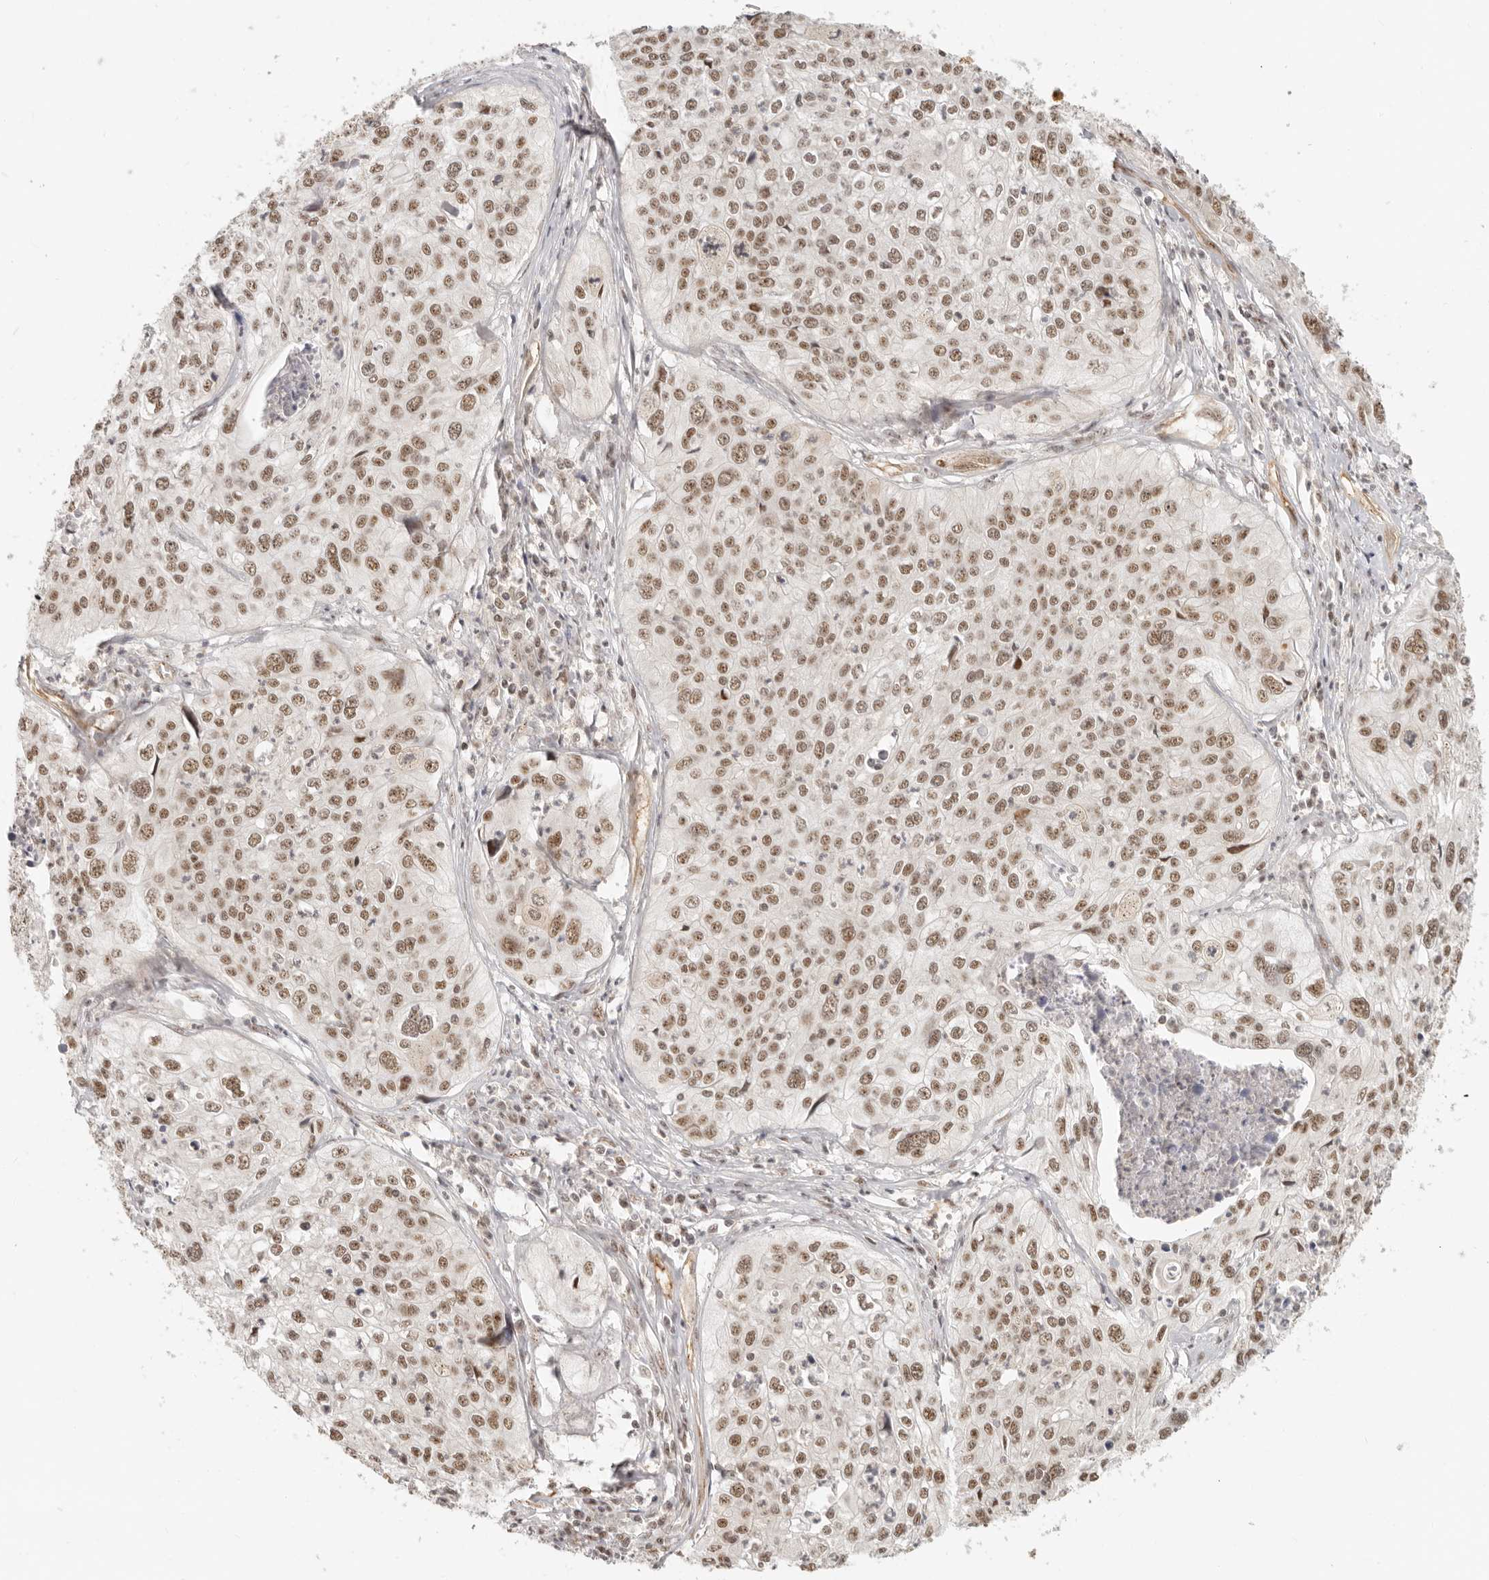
{"staining": {"intensity": "moderate", "quantity": ">75%", "location": "nuclear"}, "tissue": "cervical cancer", "cell_type": "Tumor cells", "image_type": "cancer", "snomed": [{"axis": "morphology", "description": "Squamous cell carcinoma, NOS"}, {"axis": "topography", "description": "Cervix"}], "caption": "Cervical squamous cell carcinoma was stained to show a protein in brown. There is medium levels of moderate nuclear staining in approximately >75% of tumor cells. The protein of interest is shown in brown color, while the nuclei are stained blue.", "gene": "BAP1", "patient": {"sex": "female", "age": 31}}